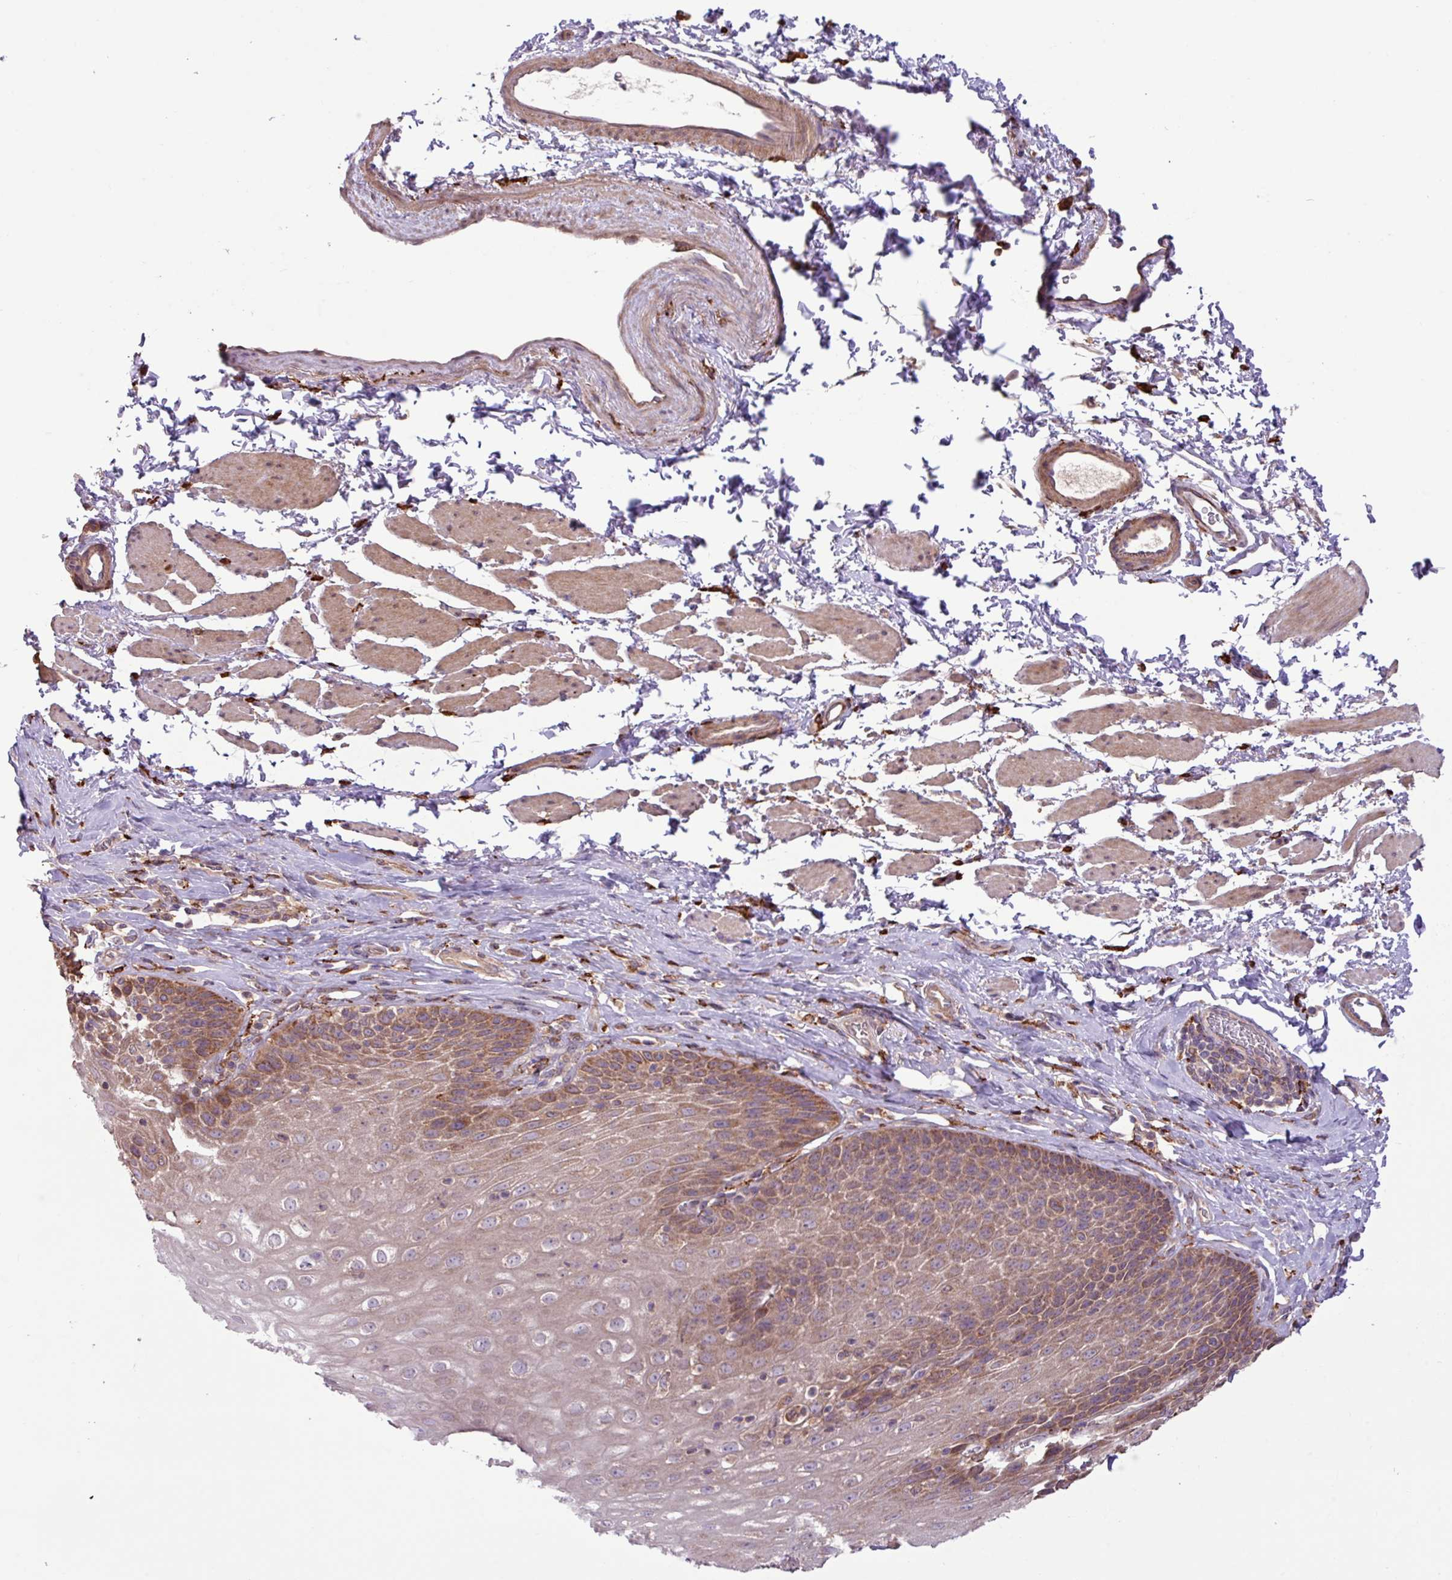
{"staining": {"intensity": "moderate", "quantity": "25%-75%", "location": "cytoplasmic/membranous"}, "tissue": "esophagus", "cell_type": "Squamous epithelial cells", "image_type": "normal", "snomed": [{"axis": "morphology", "description": "Normal tissue, NOS"}, {"axis": "topography", "description": "Esophagus"}], "caption": "Squamous epithelial cells display moderate cytoplasmic/membranous expression in about 25%-75% of cells in benign esophagus. The staining was performed using DAB to visualize the protein expression in brown, while the nuclei were stained in blue with hematoxylin (Magnification: 20x).", "gene": "ARHGEF25", "patient": {"sex": "female", "age": 61}}